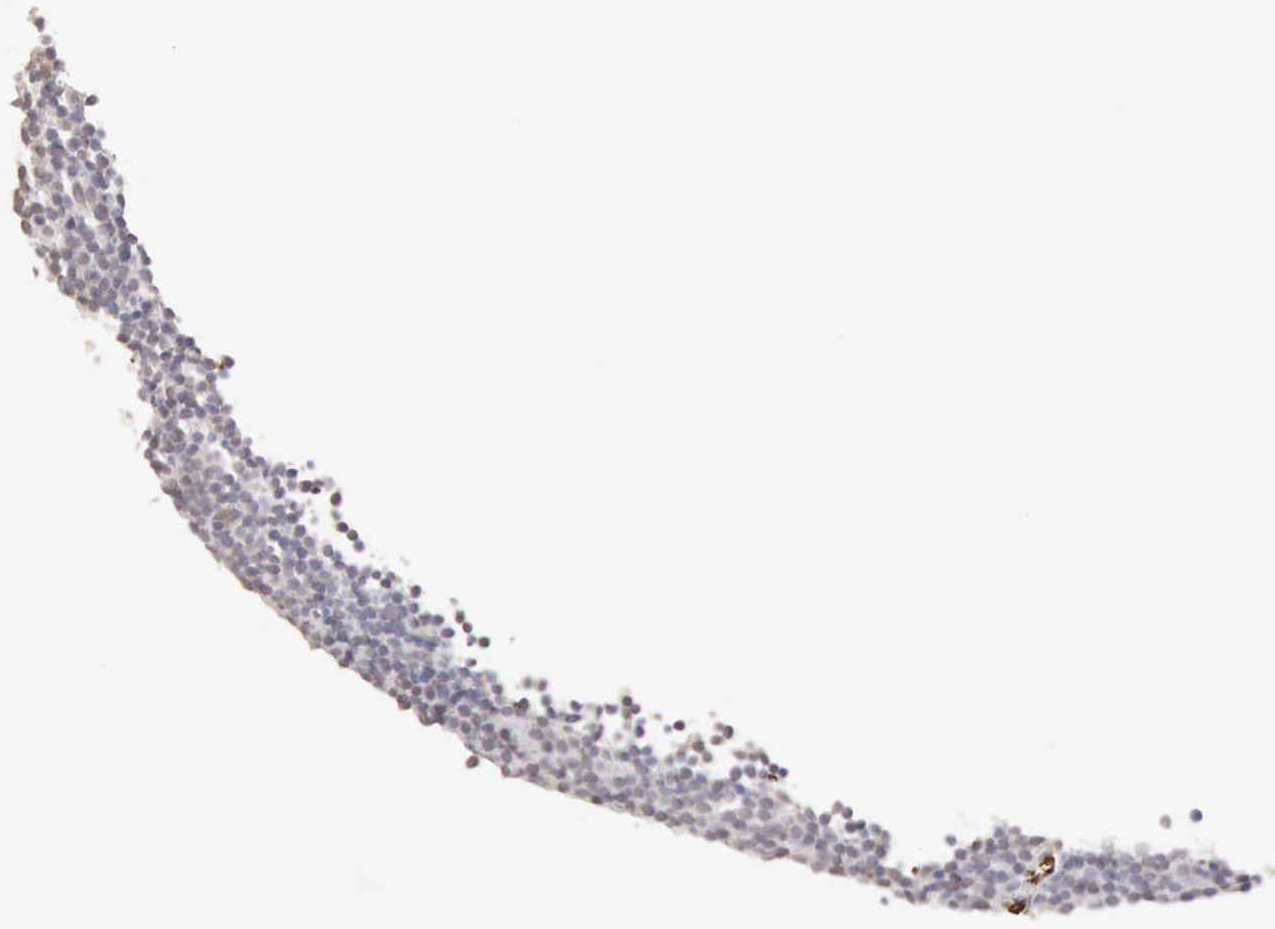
{"staining": {"intensity": "negative", "quantity": "none", "location": "none"}, "tissue": "lymphoma", "cell_type": "Tumor cells", "image_type": "cancer", "snomed": [{"axis": "morphology", "description": "Malignant lymphoma, non-Hodgkin's type, Low grade"}, {"axis": "topography", "description": "Lymph node"}], "caption": "High magnification brightfield microscopy of lymphoma stained with DAB (3,3'-diaminobenzidine) (brown) and counterstained with hematoxylin (blue): tumor cells show no significant positivity.", "gene": "CFI", "patient": {"sex": "male", "age": 57}}